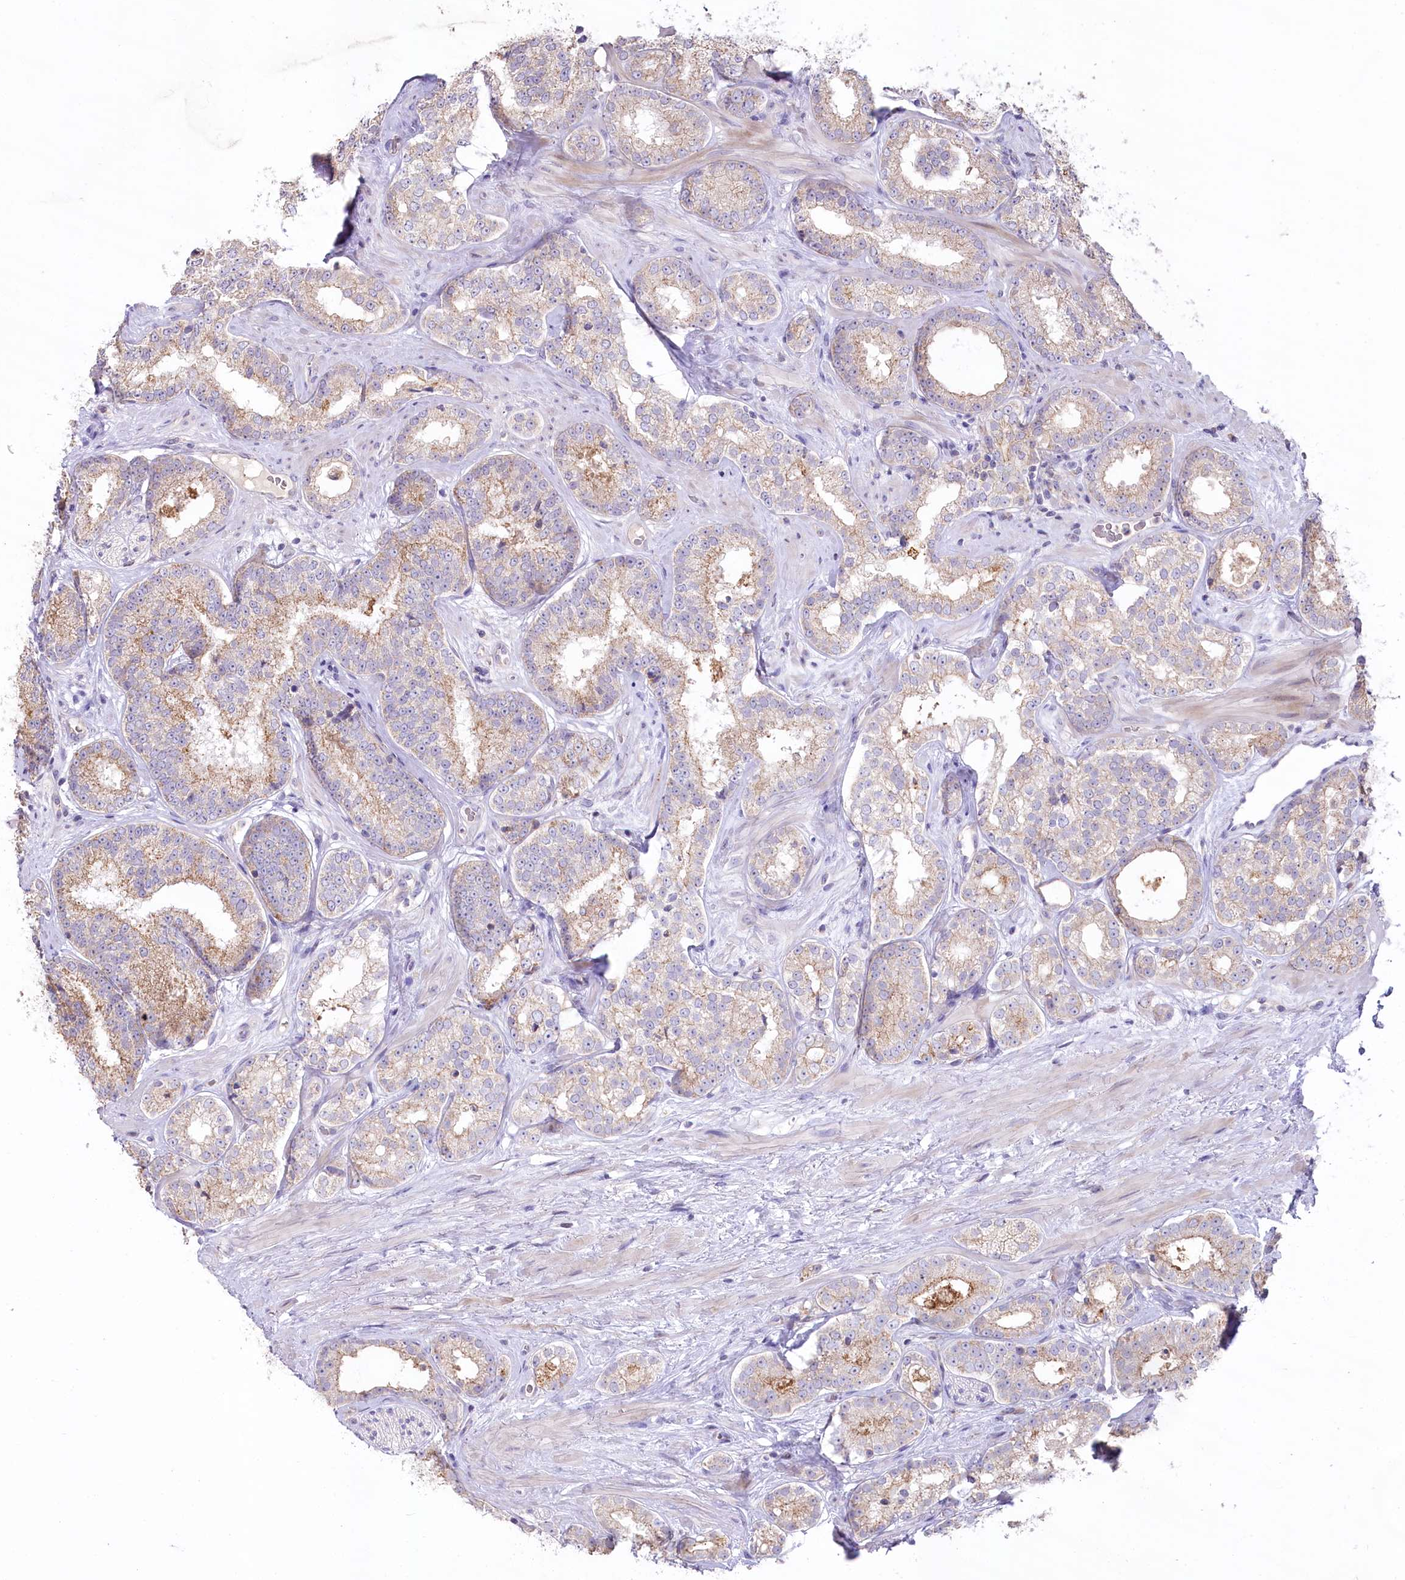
{"staining": {"intensity": "moderate", "quantity": "25%-75%", "location": "cytoplasmic/membranous,nuclear"}, "tissue": "prostate cancer", "cell_type": "Tumor cells", "image_type": "cancer", "snomed": [{"axis": "morphology", "description": "Normal tissue, NOS"}, {"axis": "morphology", "description": "Adenocarcinoma, High grade"}, {"axis": "topography", "description": "Prostate"}], "caption": "This micrograph demonstrates prostate cancer (adenocarcinoma (high-grade)) stained with immunohistochemistry (IHC) to label a protein in brown. The cytoplasmic/membranous and nuclear of tumor cells show moderate positivity for the protein. Nuclei are counter-stained blue.", "gene": "SLC6A11", "patient": {"sex": "male", "age": 83}}